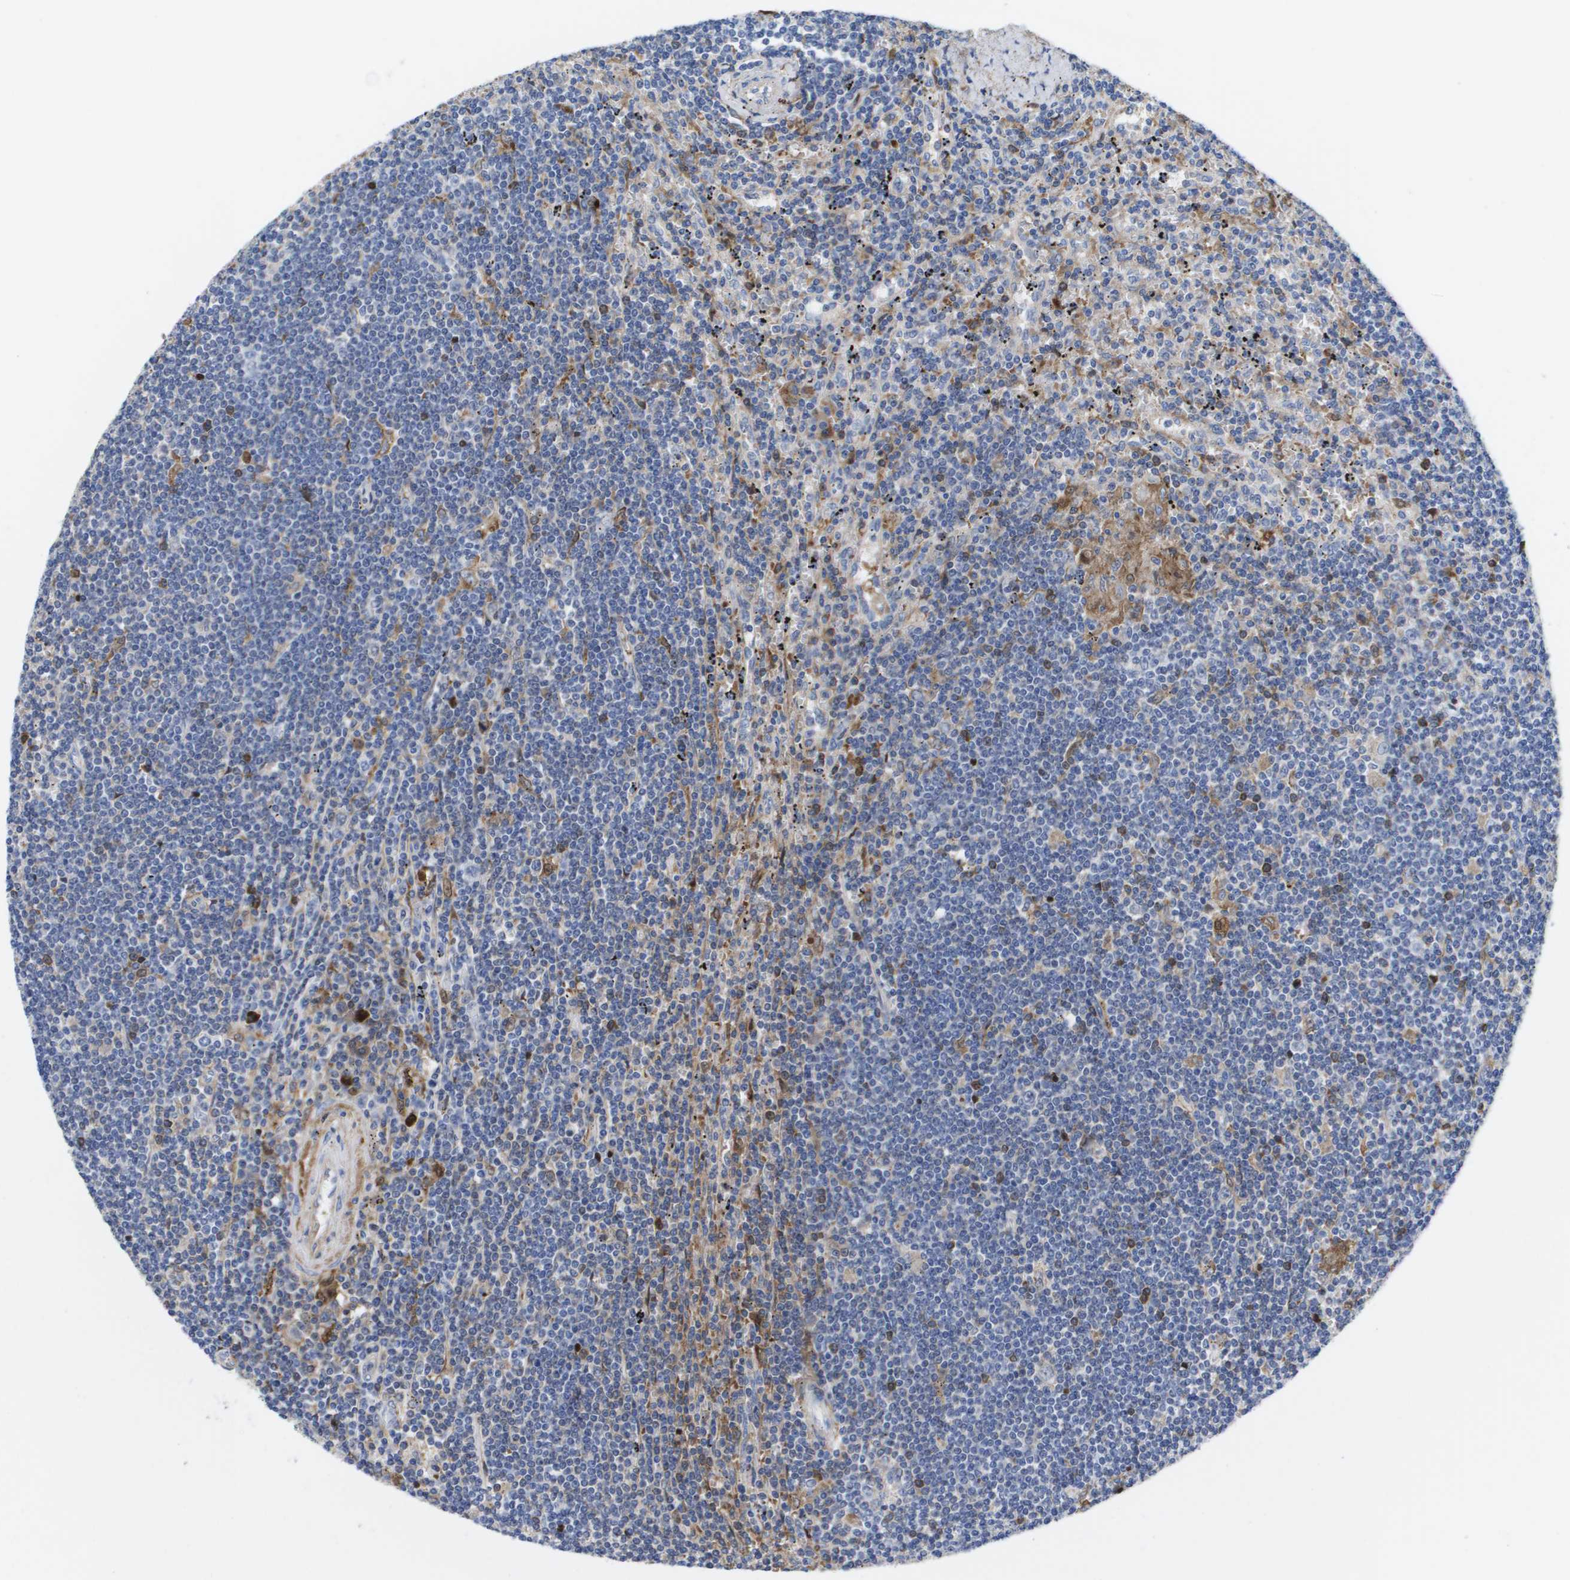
{"staining": {"intensity": "moderate", "quantity": "<25%", "location": "cytoplasmic/membranous"}, "tissue": "lymphoma", "cell_type": "Tumor cells", "image_type": "cancer", "snomed": [{"axis": "morphology", "description": "Malignant lymphoma, non-Hodgkin's type, Low grade"}, {"axis": "topography", "description": "Spleen"}], "caption": "This image demonstrates immunohistochemistry staining of human malignant lymphoma, non-Hodgkin's type (low-grade), with low moderate cytoplasmic/membranous positivity in about <25% of tumor cells.", "gene": "SERPINC1", "patient": {"sex": "male", "age": 76}}